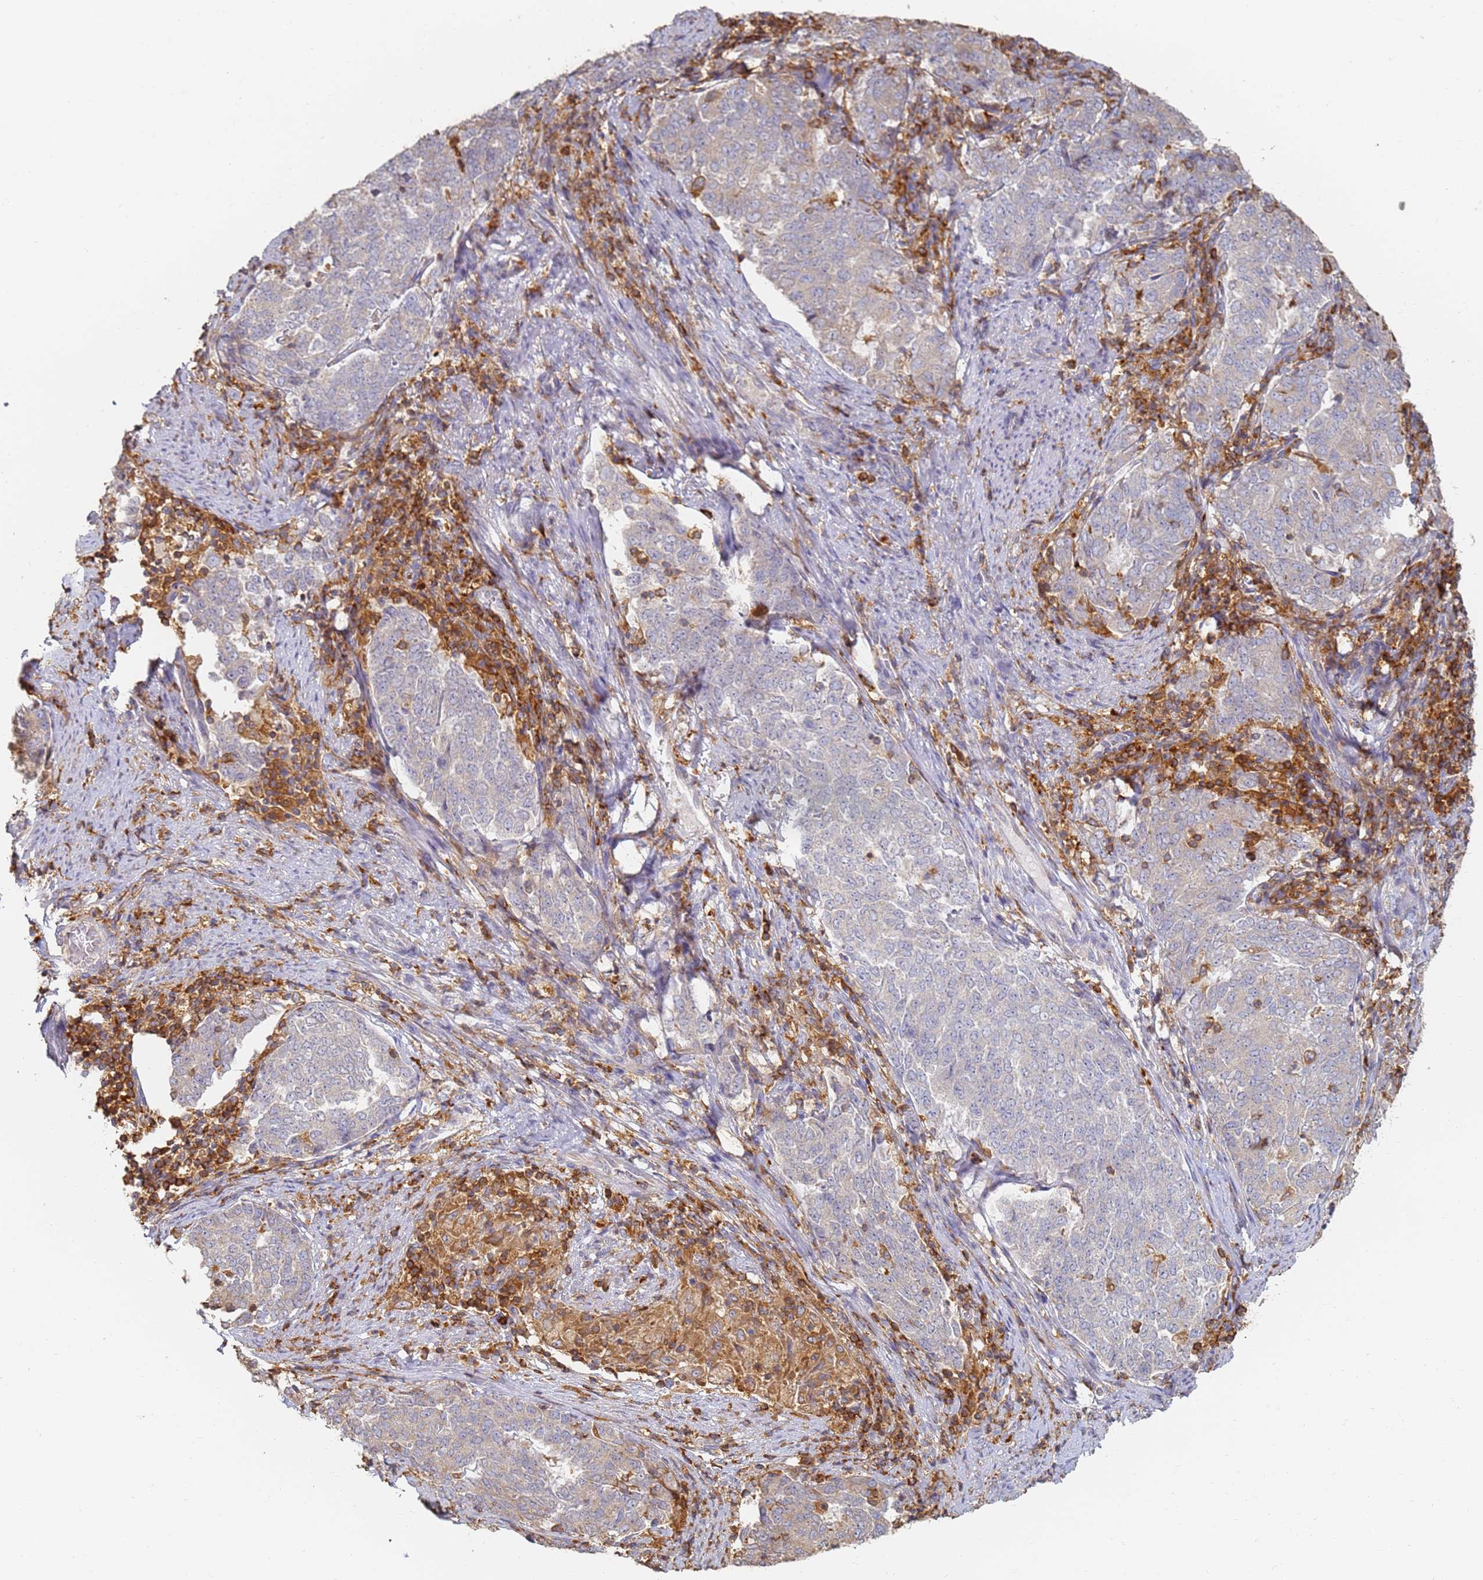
{"staining": {"intensity": "negative", "quantity": "none", "location": "none"}, "tissue": "endometrial cancer", "cell_type": "Tumor cells", "image_type": "cancer", "snomed": [{"axis": "morphology", "description": "Adenocarcinoma, NOS"}, {"axis": "topography", "description": "Endometrium"}], "caption": "This micrograph is of endometrial adenocarcinoma stained with immunohistochemistry to label a protein in brown with the nuclei are counter-stained blue. There is no expression in tumor cells.", "gene": "BIN2", "patient": {"sex": "female", "age": 80}}